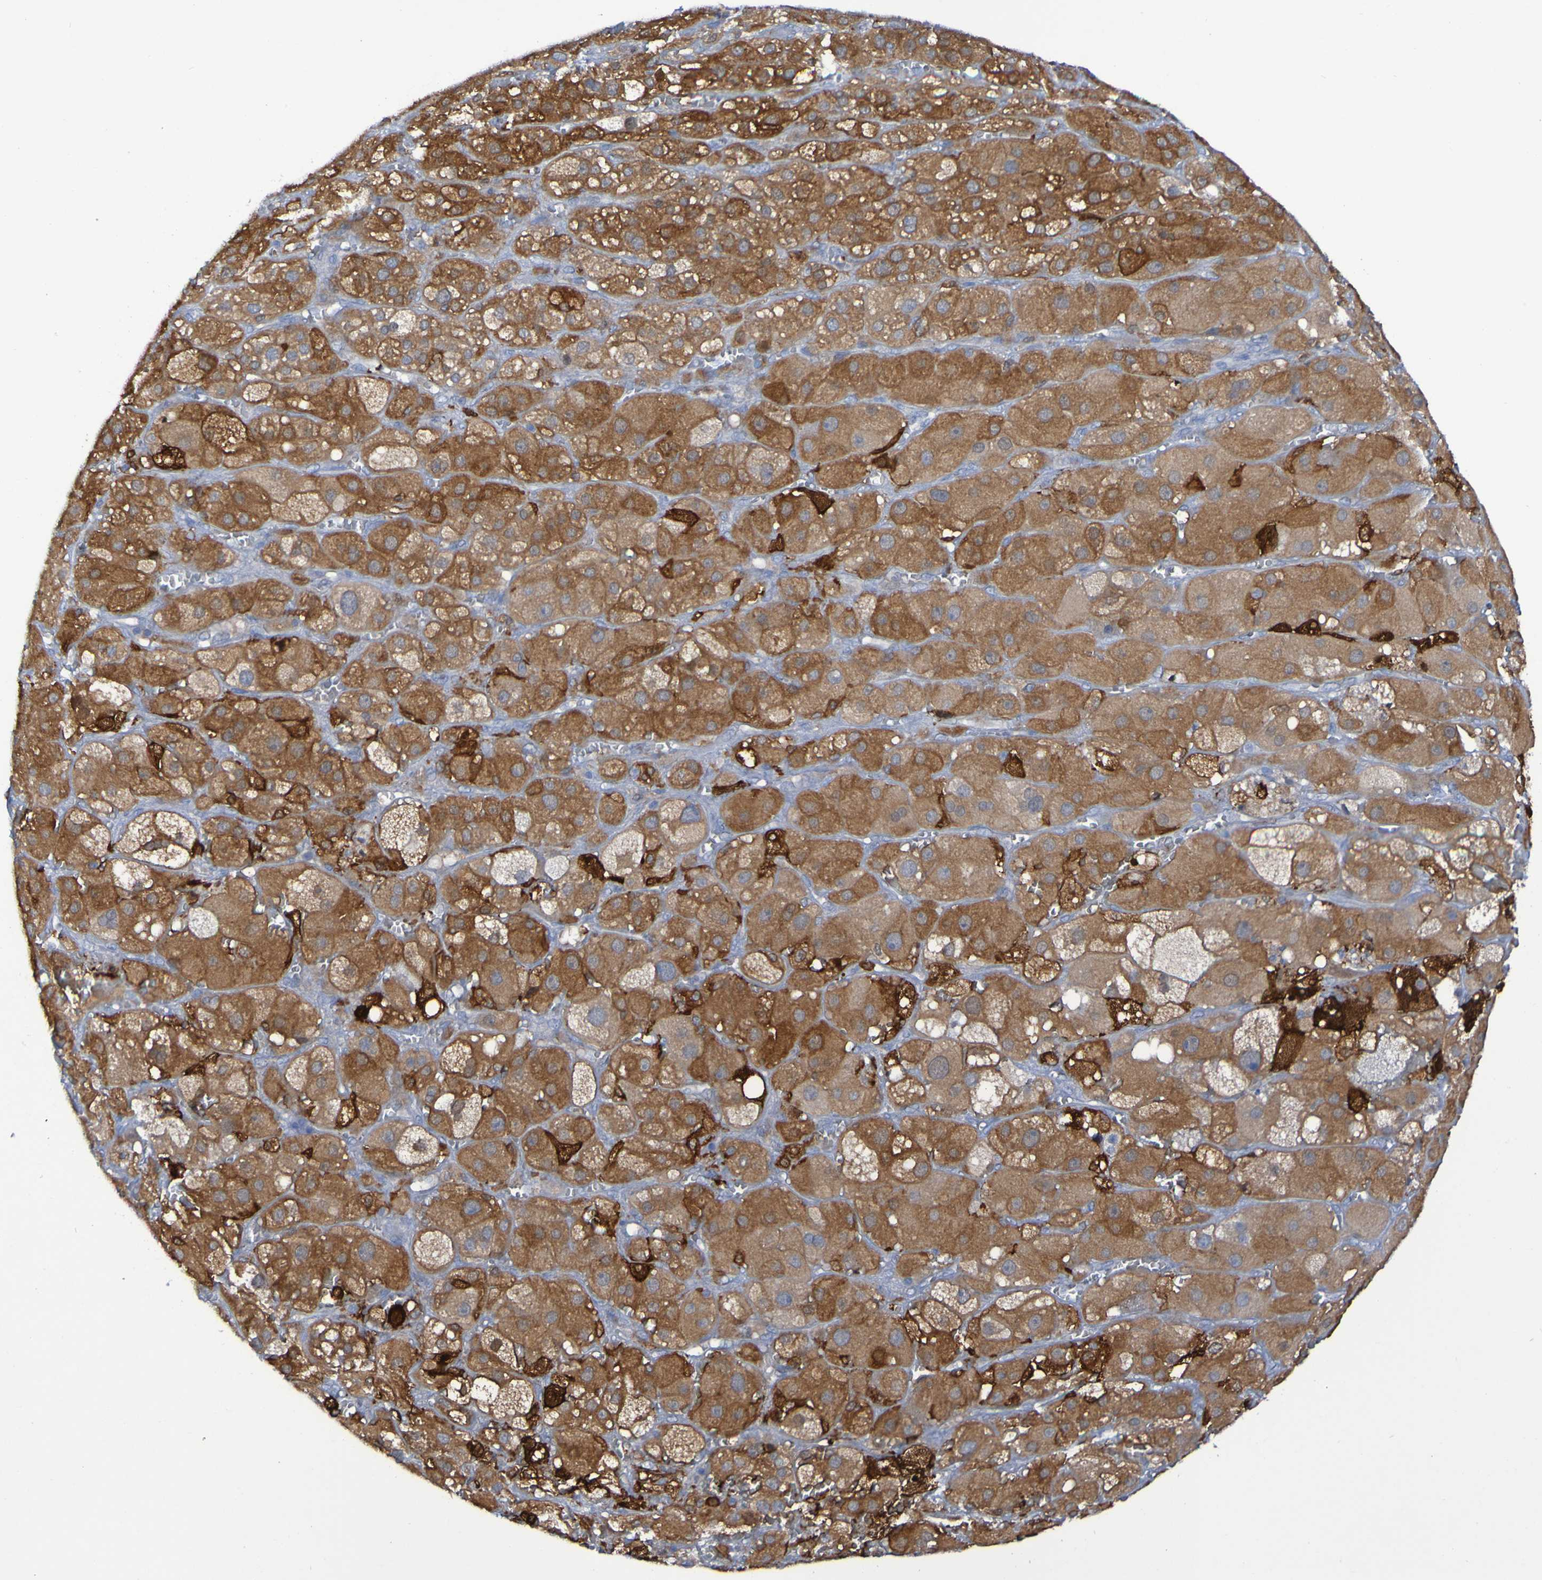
{"staining": {"intensity": "moderate", "quantity": ">75%", "location": "cytoplasmic/membranous"}, "tissue": "adrenal gland", "cell_type": "Glandular cells", "image_type": "normal", "snomed": [{"axis": "morphology", "description": "Normal tissue, NOS"}, {"axis": "topography", "description": "Adrenal gland"}], "caption": "DAB (3,3'-diaminobenzidine) immunohistochemical staining of normal human adrenal gland exhibits moderate cytoplasmic/membranous protein staining in approximately >75% of glandular cells. (Stains: DAB (3,3'-diaminobenzidine) in brown, nuclei in blue, Microscopy: brightfield microscopy at high magnification).", "gene": "MPPE1", "patient": {"sex": "female", "age": 47}}